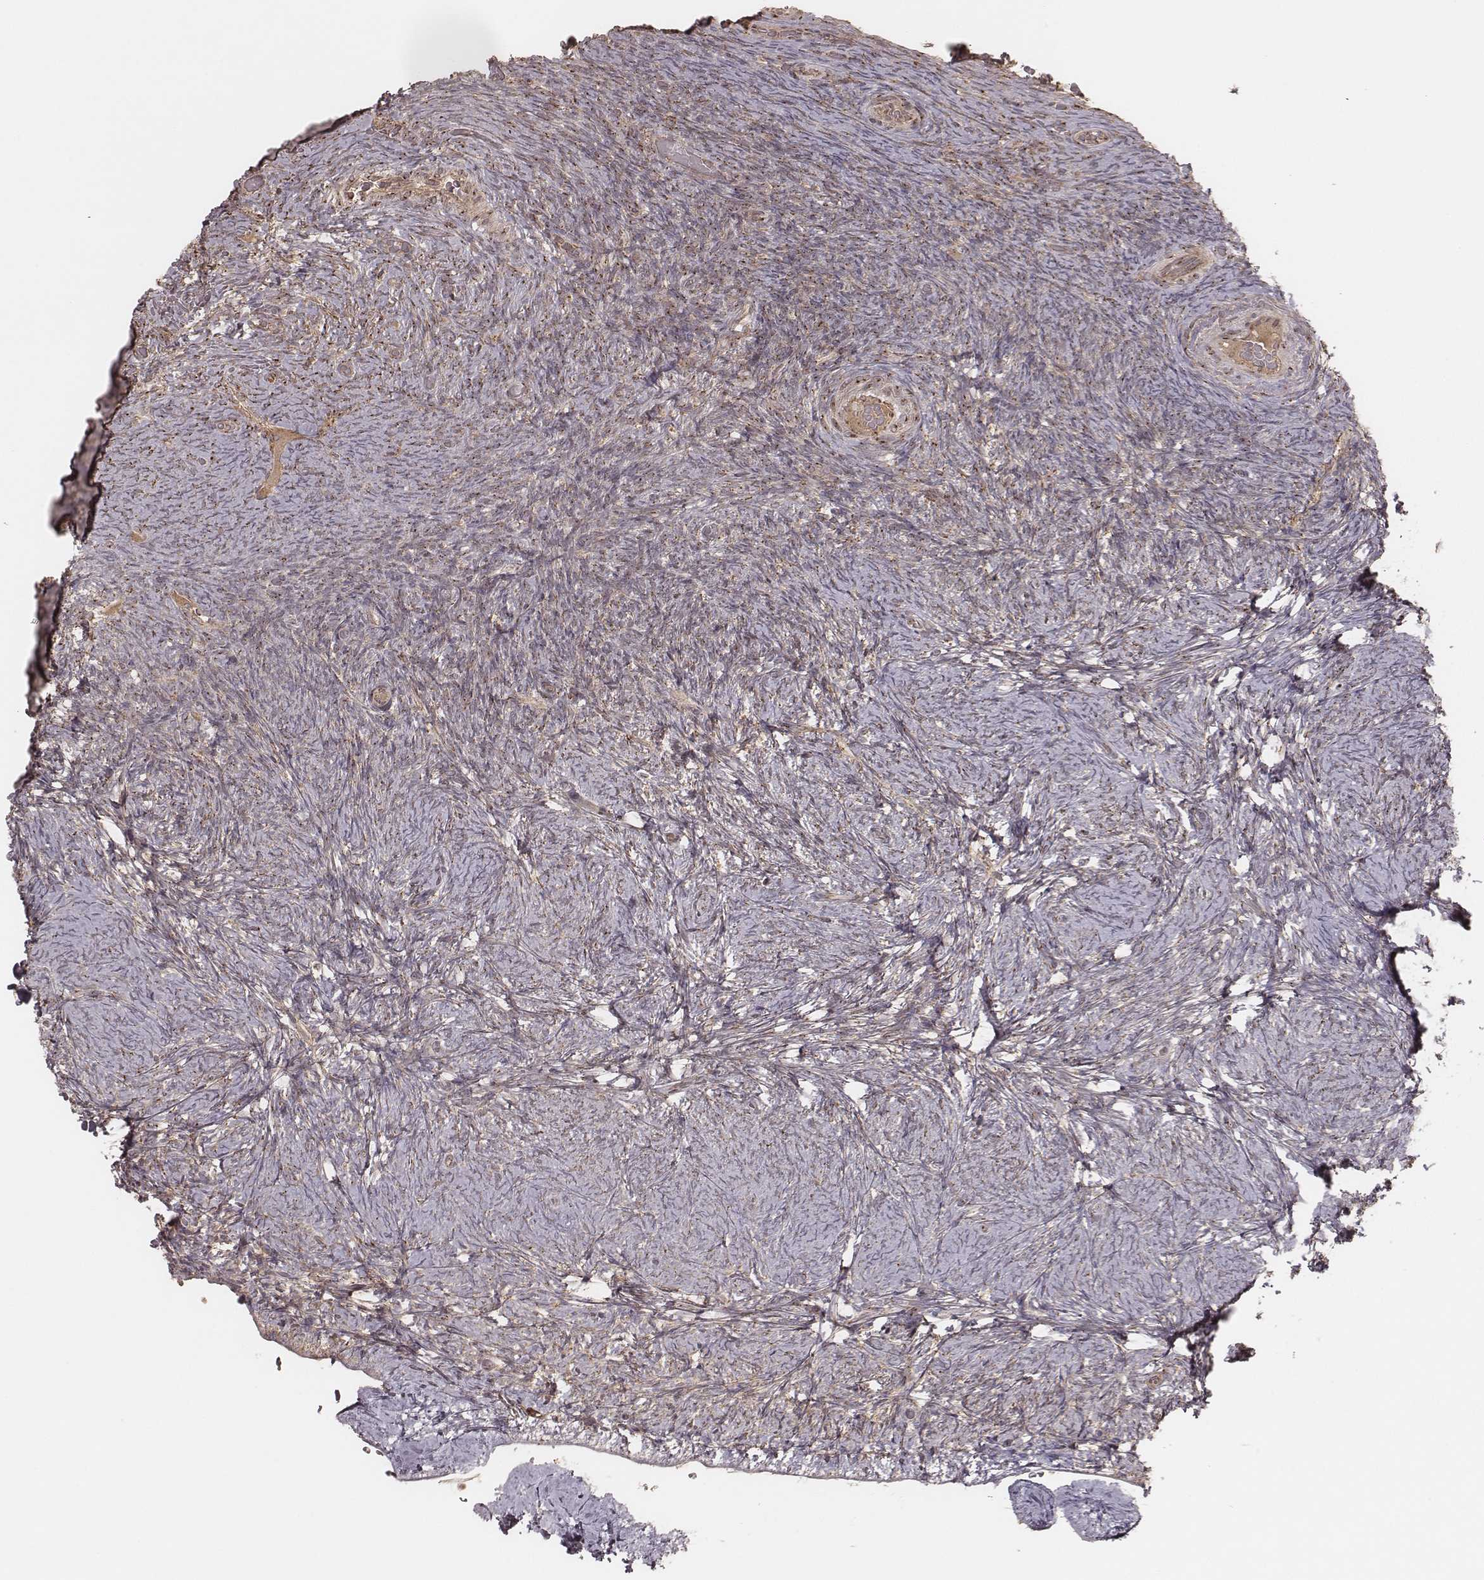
{"staining": {"intensity": "weak", "quantity": ">75%", "location": "cytoplasmic/membranous"}, "tissue": "ovary", "cell_type": "Ovarian stroma cells", "image_type": "normal", "snomed": [{"axis": "morphology", "description": "Normal tissue, NOS"}, {"axis": "topography", "description": "Ovary"}], "caption": "Human ovary stained with a brown dye shows weak cytoplasmic/membranous positive expression in about >75% of ovarian stroma cells.", "gene": "MYO19", "patient": {"sex": "female", "age": 34}}